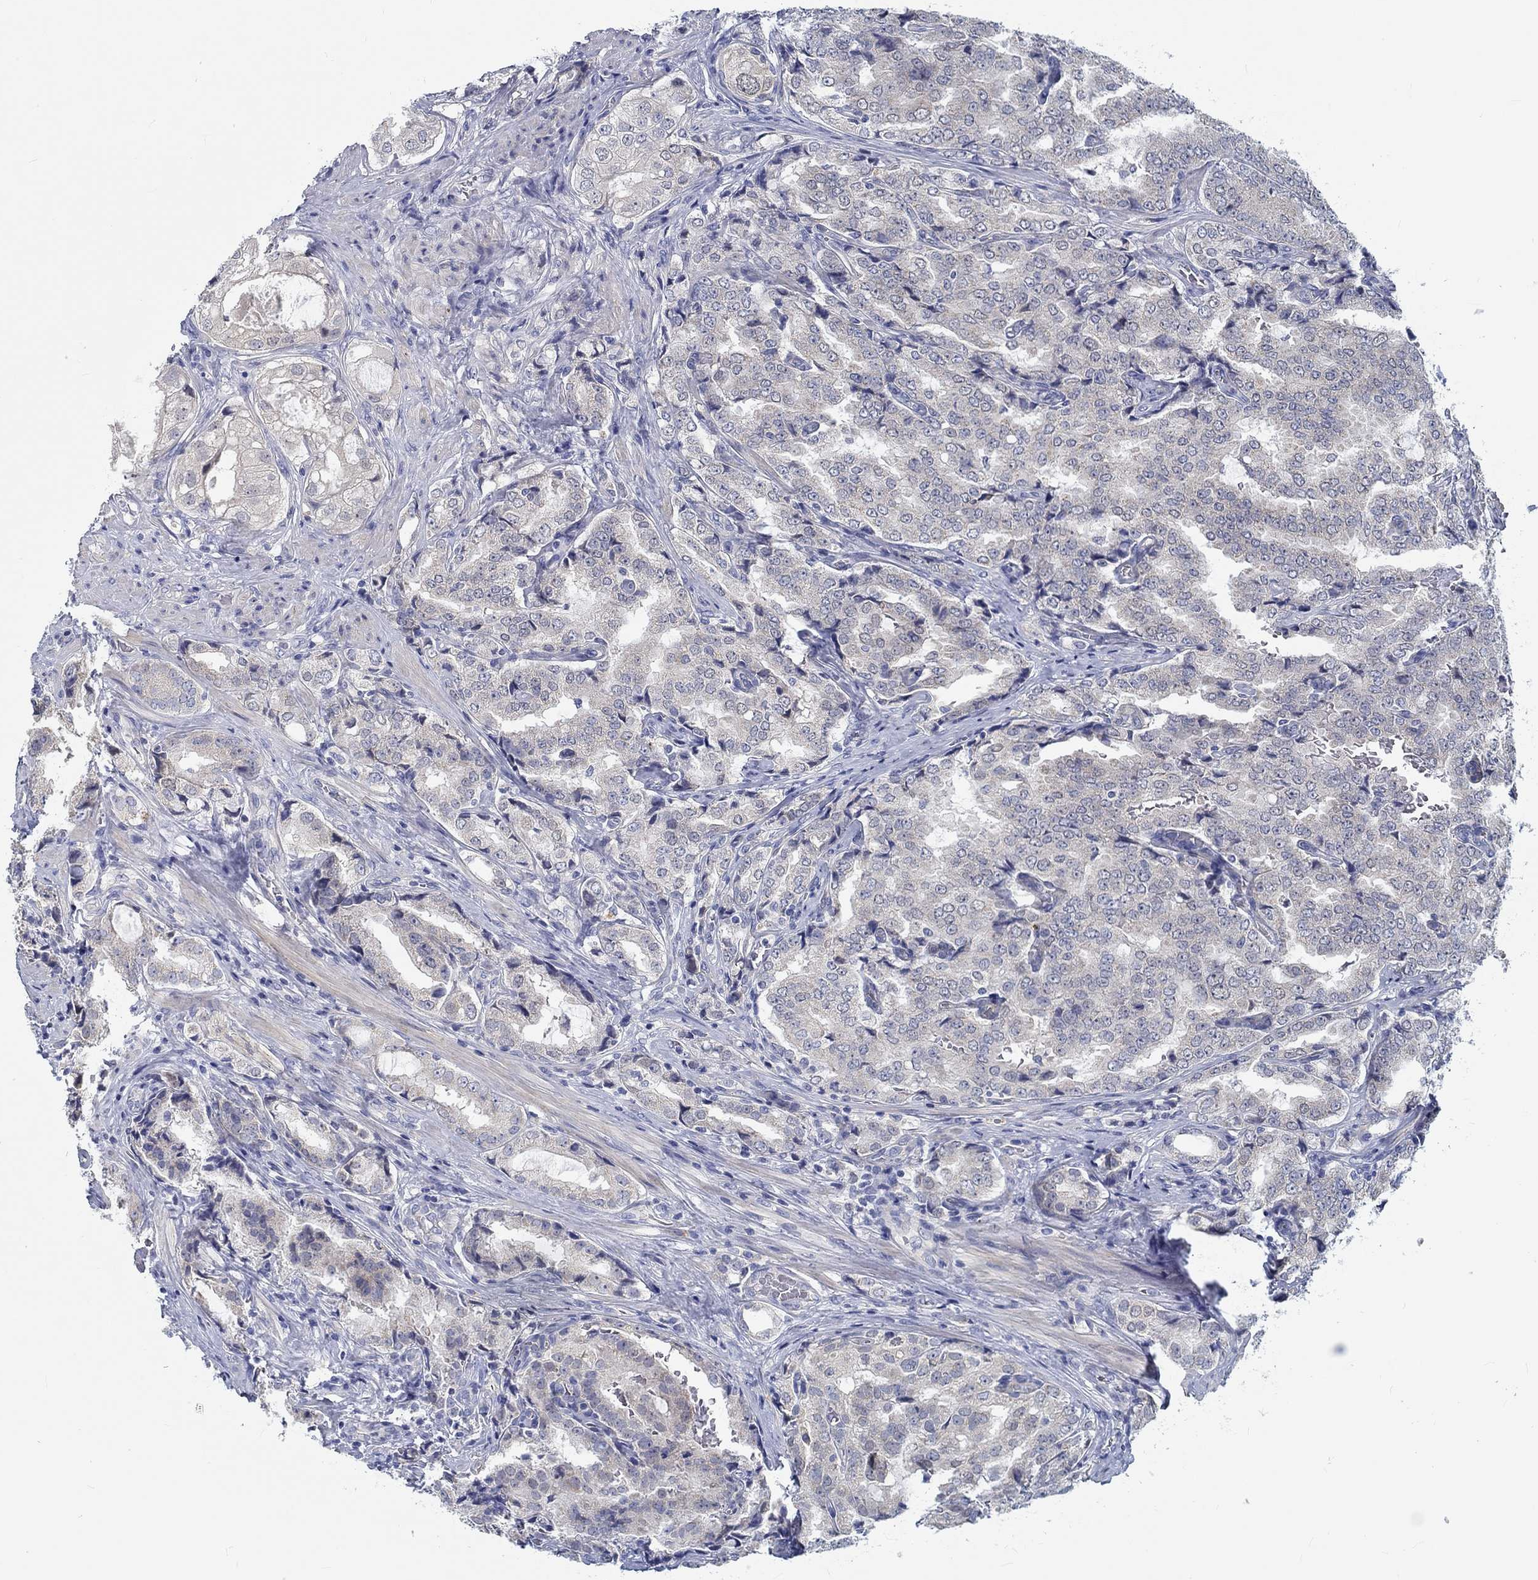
{"staining": {"intensity": "negative", "quantity": "none", "location": "none"}, "tissue": "prostate cancer", "cell_type": "Tumor cells", "image_type": "cancer", "snomed": [{"axis": "morphology", "description": "Adenocarcinoma, NOS"}, {"axis": "topography", "description": "Prostate"}], "caption": "Micrograph shows no significant protein staining in tumor cells of prostate adenocarcinoma.", "gene": "MYBPC1", "patient": {"sex": "male", "age": 65}}